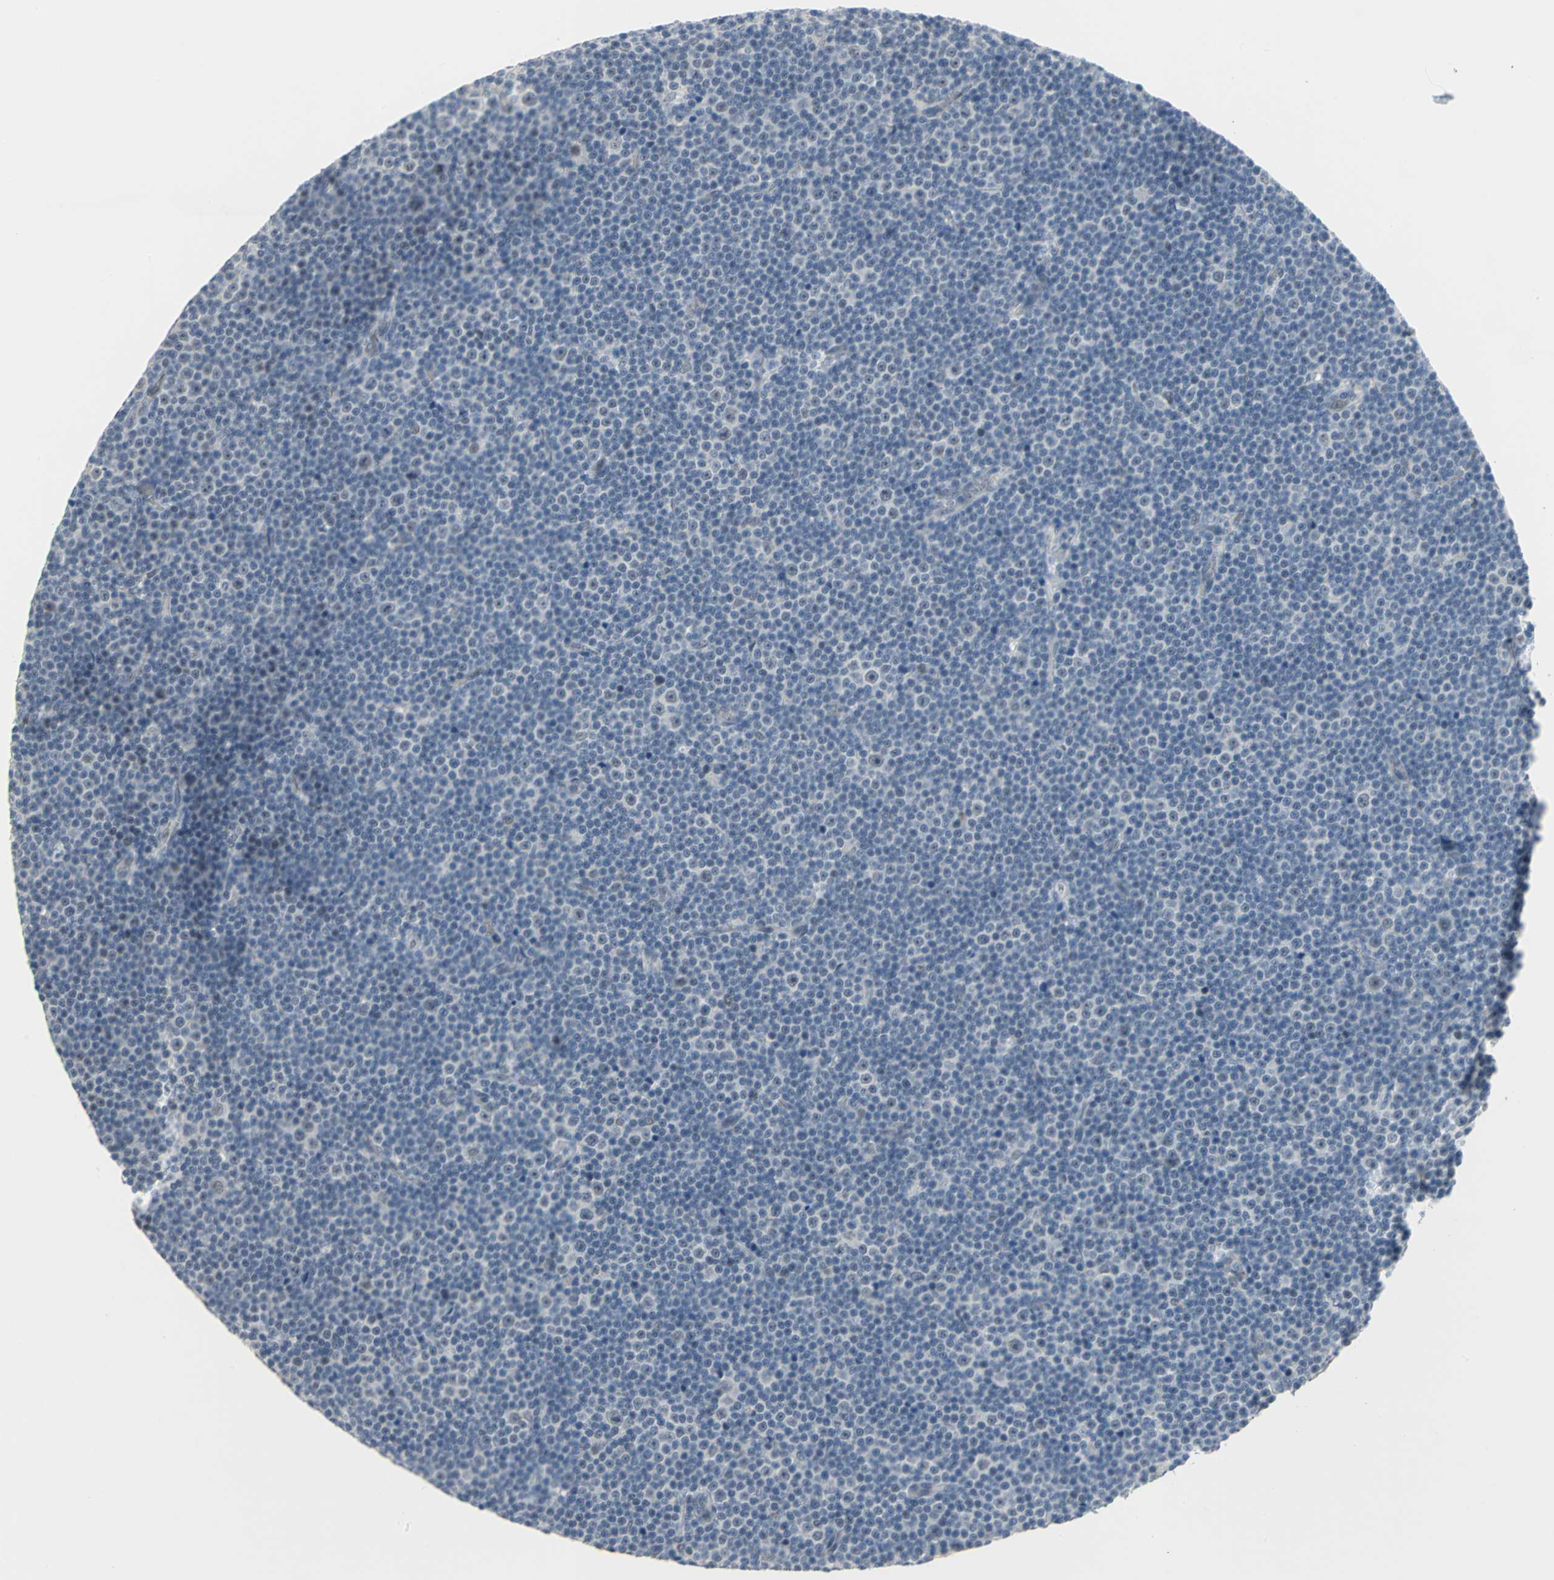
{"staining": {"intensity": "weak", "quantity": "<25%", "location": "nuclear"}, "tissue": "lymphoma", "cell_type": "Tumor cells", "image_type": "cancer", "snomed": [{"axis": "morphology", "description": "Malignant lymphoma, non-Hodgkin's type, Low grade"}, {"axis": "topography", "description": "Lymph node"}], "caption": "Low-grade malignant lymphoma, non-Hodgkin's type was stained to show a protein in brown. There is no significant staining in tumor cells. (Stains: DAB IHC with hematoxylin counter stain, Microscopy: brightfield microscopy at high magnification).", "gene": "GLI3", "patient": {"sex": "female", "age": 67}}